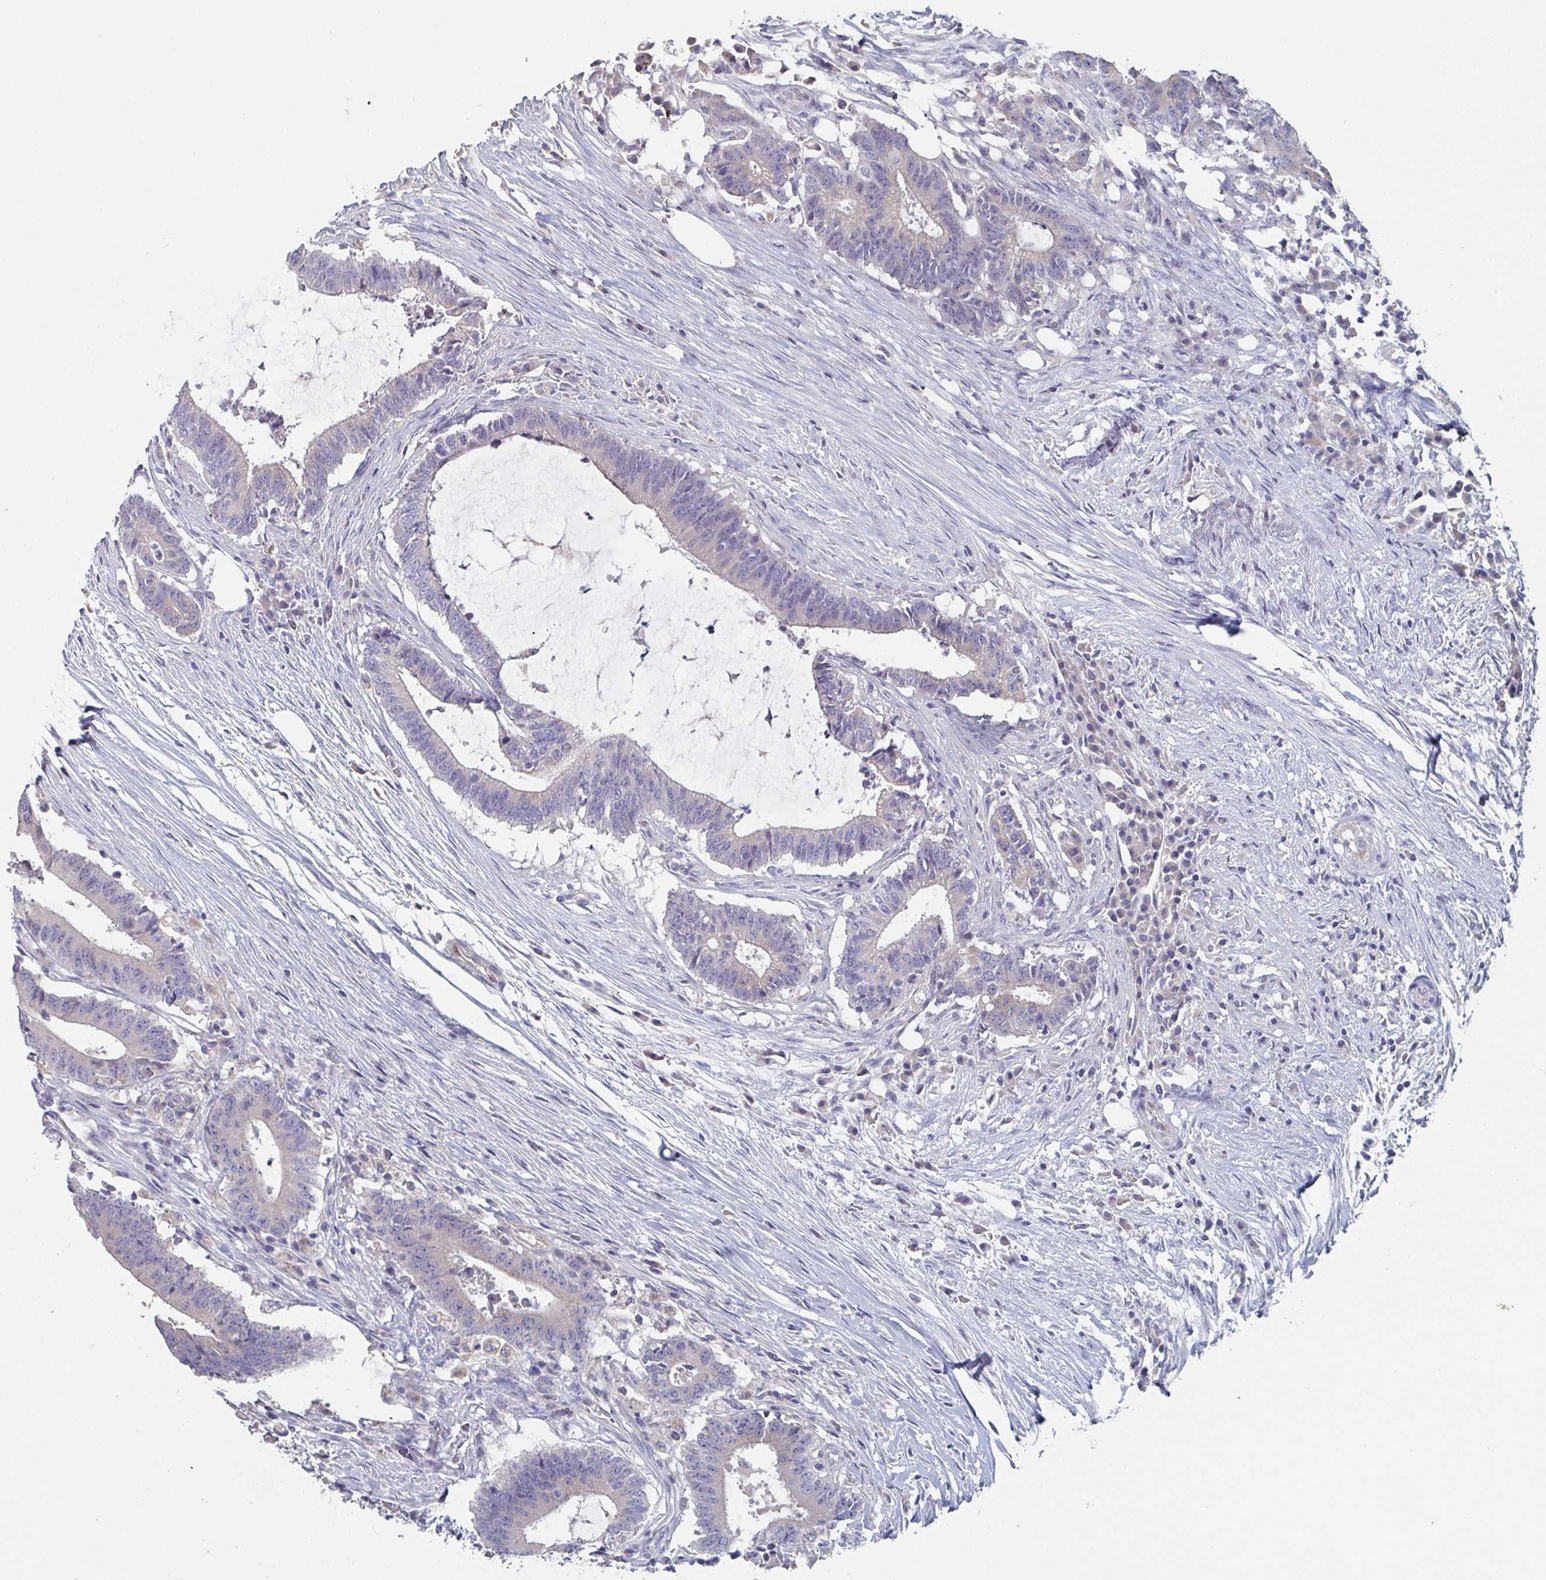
{"staining": {"intensity": "weak", "quantity": "25%-75%", "location": "cytoplasmic/membranous"}, "tissue": "colorectal cancer", "cell_type": "Tumor cells", "image_type": "cancer", "snomed": [{"axis": "morphology", "description": "Adenocarcinoma, NOS"}, {"axis": "topography", "description": "Colon"}], "caption": "Immunohistochemistry (IHC) (DAB (3,3'-diaminobenzidine)) staining of human colorectal cancer reveals weak cytoplasmic/membranous protein expression in about 25%-75% of tumor cells. (DAB (3,3'-diaminobenzidine) IHC, brown staining for protein, blue staining for nuclei).", "gene": "ABHD16A", "patient": {"sex": "female", "age": 43}}